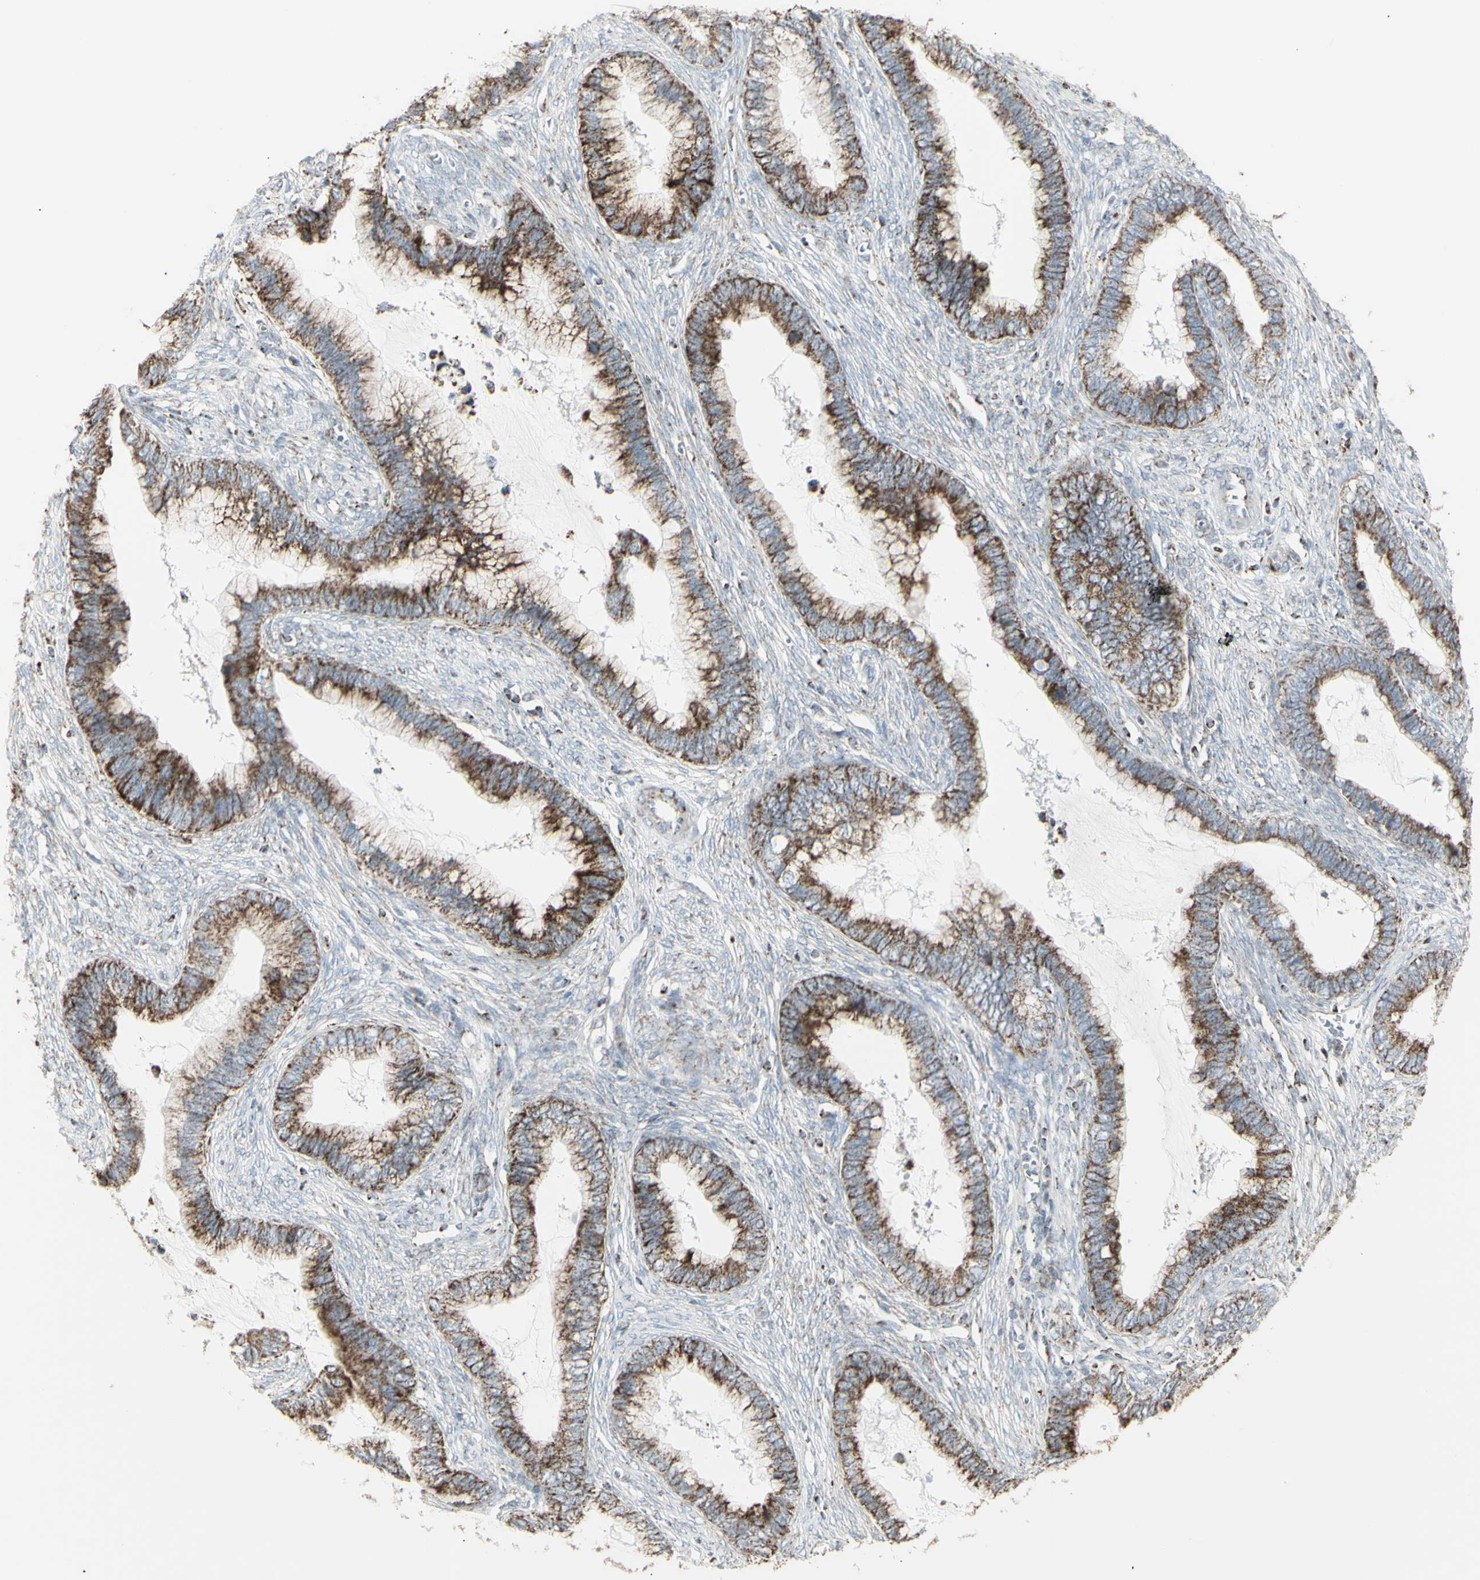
{"staining": {"intensity": "strong", "quantity": ">75%", "location": "cytoplasmic/membranous"}, "tissue": "cervical cancer", "cell_type": "Tumor cells", "image_type": "cancer", "snomed": [{"axis": "morphology", "description": "Adenocarcinoma, NOS"}, {"axis": "topography", "description": "Cervix"}], "caption": "The photomicrograph reveals a brown stain indicating the presence of a protein in the cytoplasmic/membranous of tumor cells in cervical adenocarcinoma.", "gene": "PLGRKT", "patient": {"sex": "female", "age": 44}}